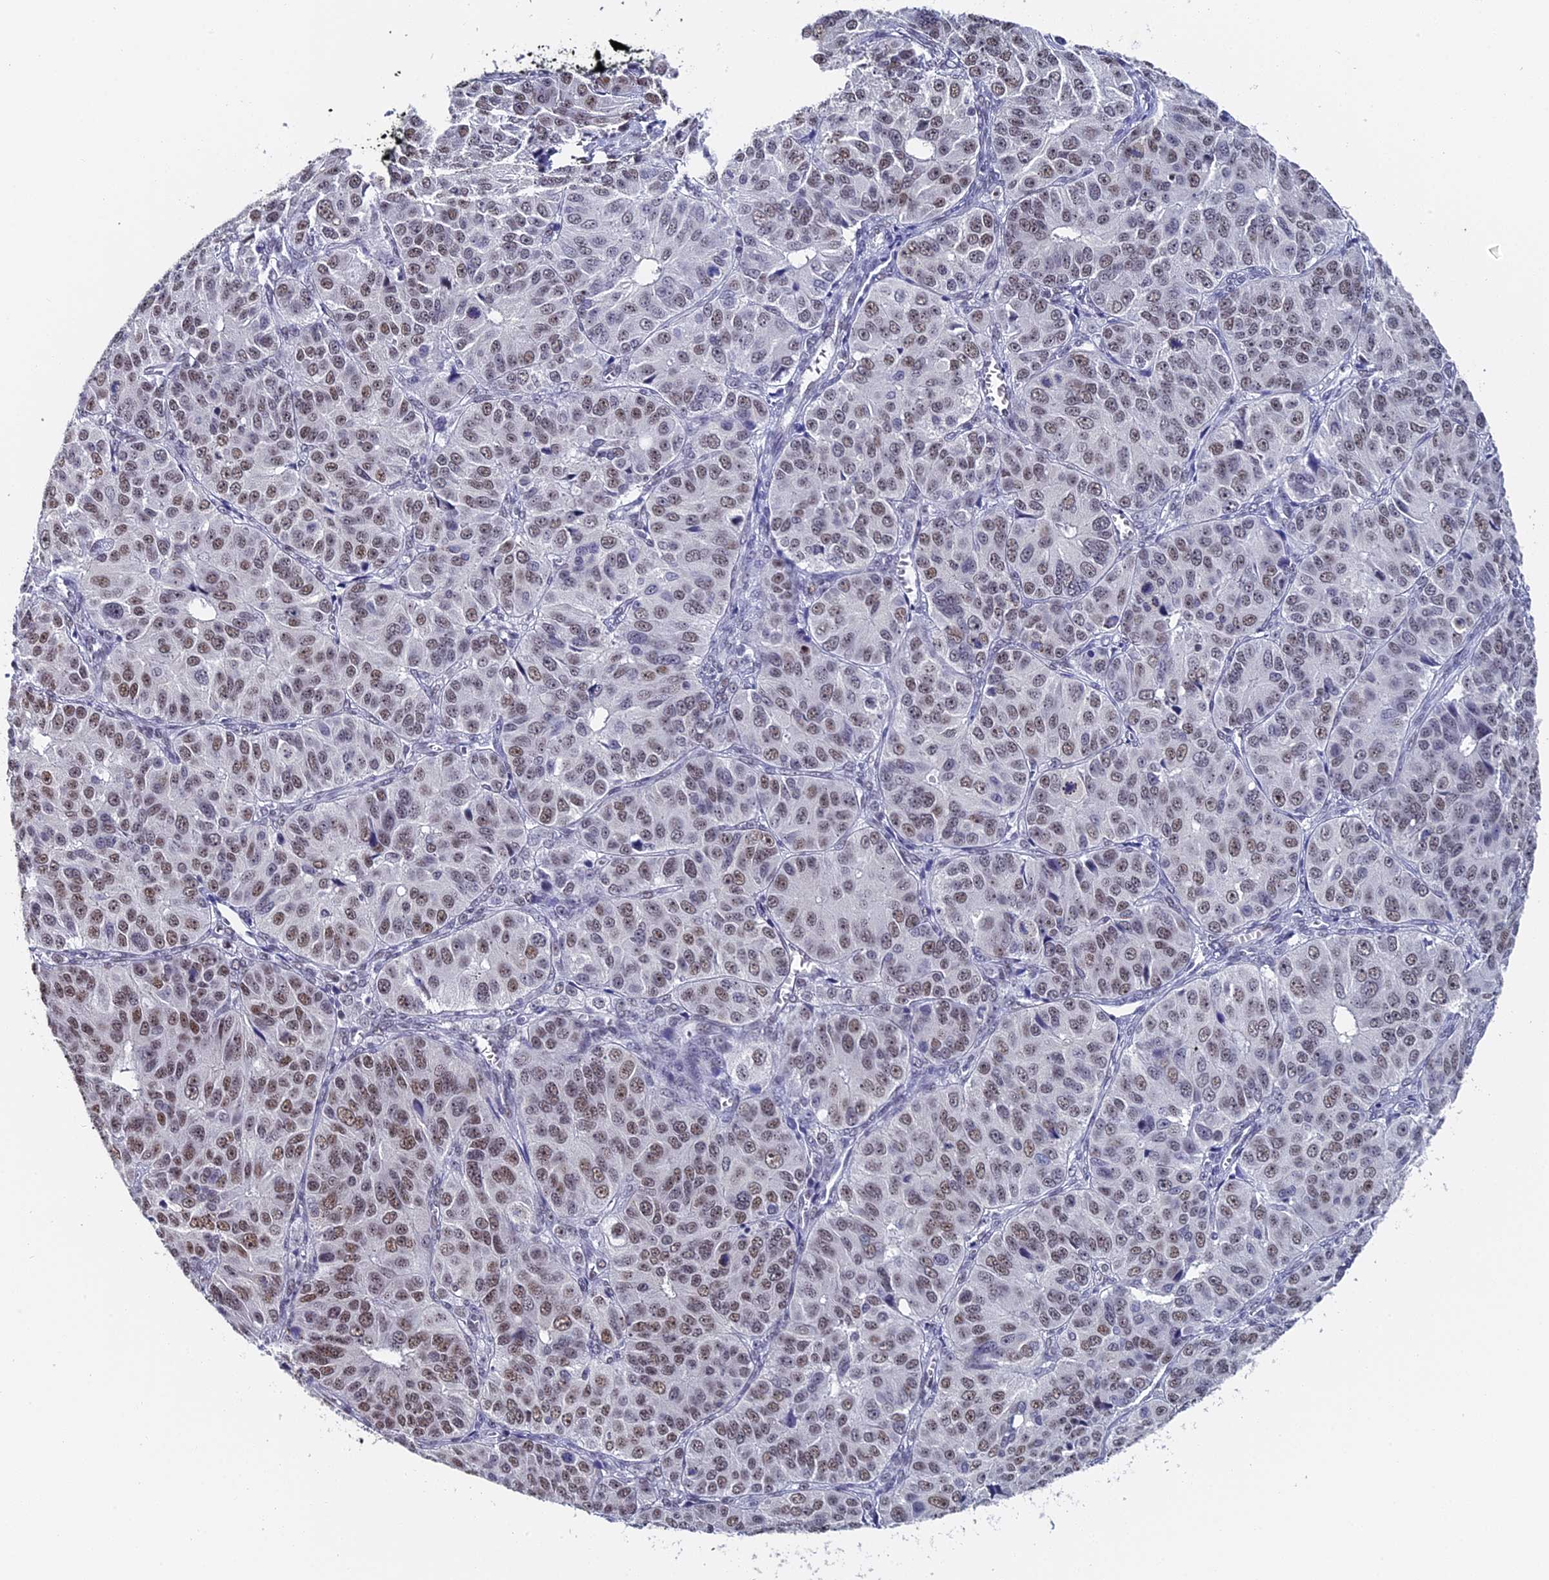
{"staining": {"intensity": "weak", "quantity": "25%-75%", "location": "nuclear"}, "tissue": "ovarian cancer", "cell_type": "Tumor cells", "image_type": "cancer", "snomed": [{"axis": "morphology", "description": "Carcinoma, endometroid"}, {"axis": "topography", "description": "Ovary"}], "caption": "This photomicrograph exhibits endometroid carcinoma (ovarian) stained with IHC to label a protein in brown. The nuclear of tumor cells show weak positivity for the protein. Nuclei are counter-stained blue.", "gene": "CD2BP2", "patient": {"sex": "female", "age": 51}}